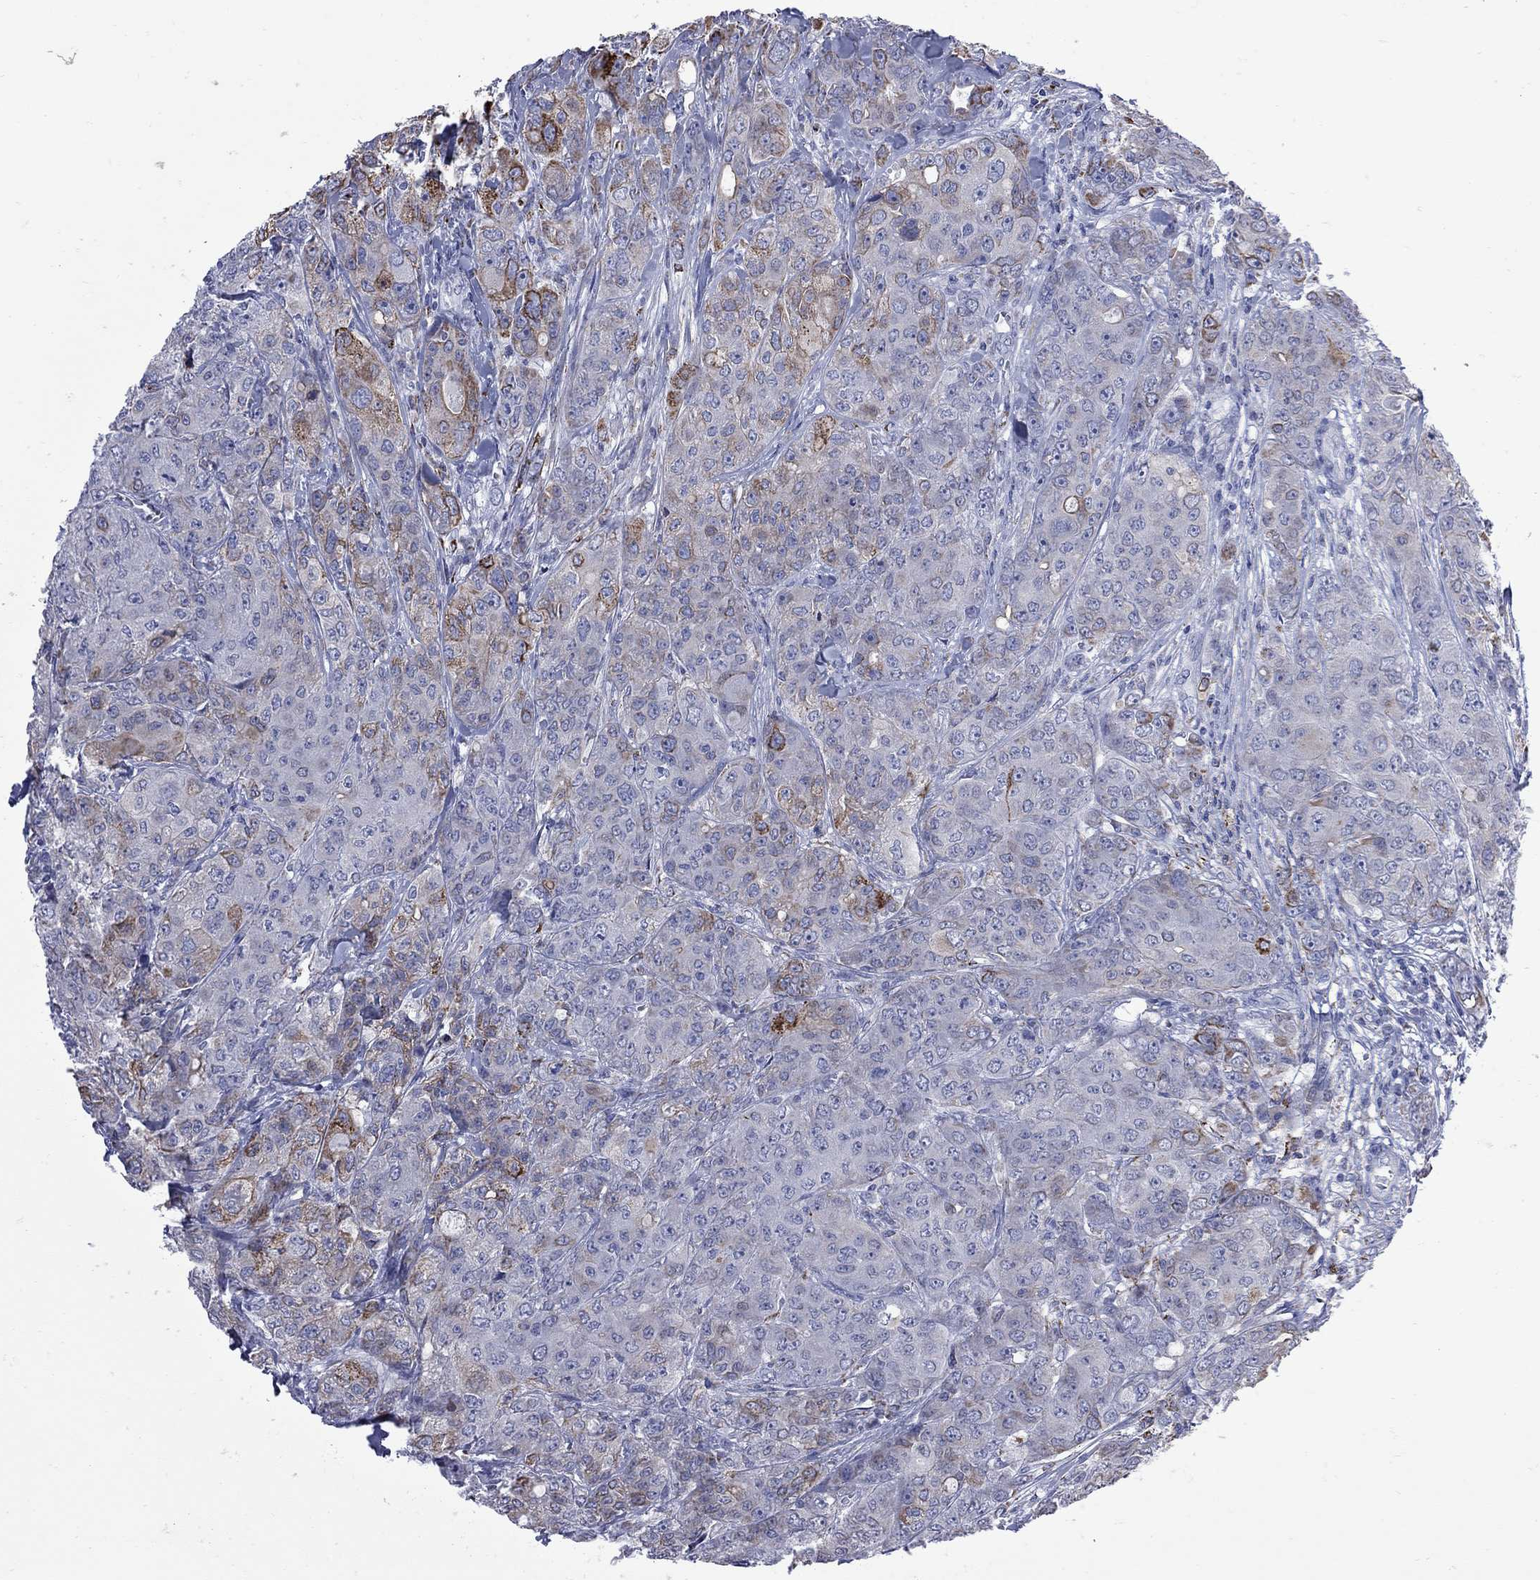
{"staining": {"intensity": "strong", "quantity": "<25%", "location": "cytoplasmic/membranous"}, "tissue": "breast cancer", "cell_type": "Tumor cells", "image_type": "cancer", "snomed": [{"axis": "morphology", "description": "Duct carcinoma"}, {"axis": "topography", "description": "Breast"}], "caption": "Tumor cells display strong cytoplasmic/membranous expression in about <25% of cells in breast cancer. (IHC, brightfield microscopy, high magnification).", "gene": "SESTD1", "patient": {"sex": "female", "age": 43}}